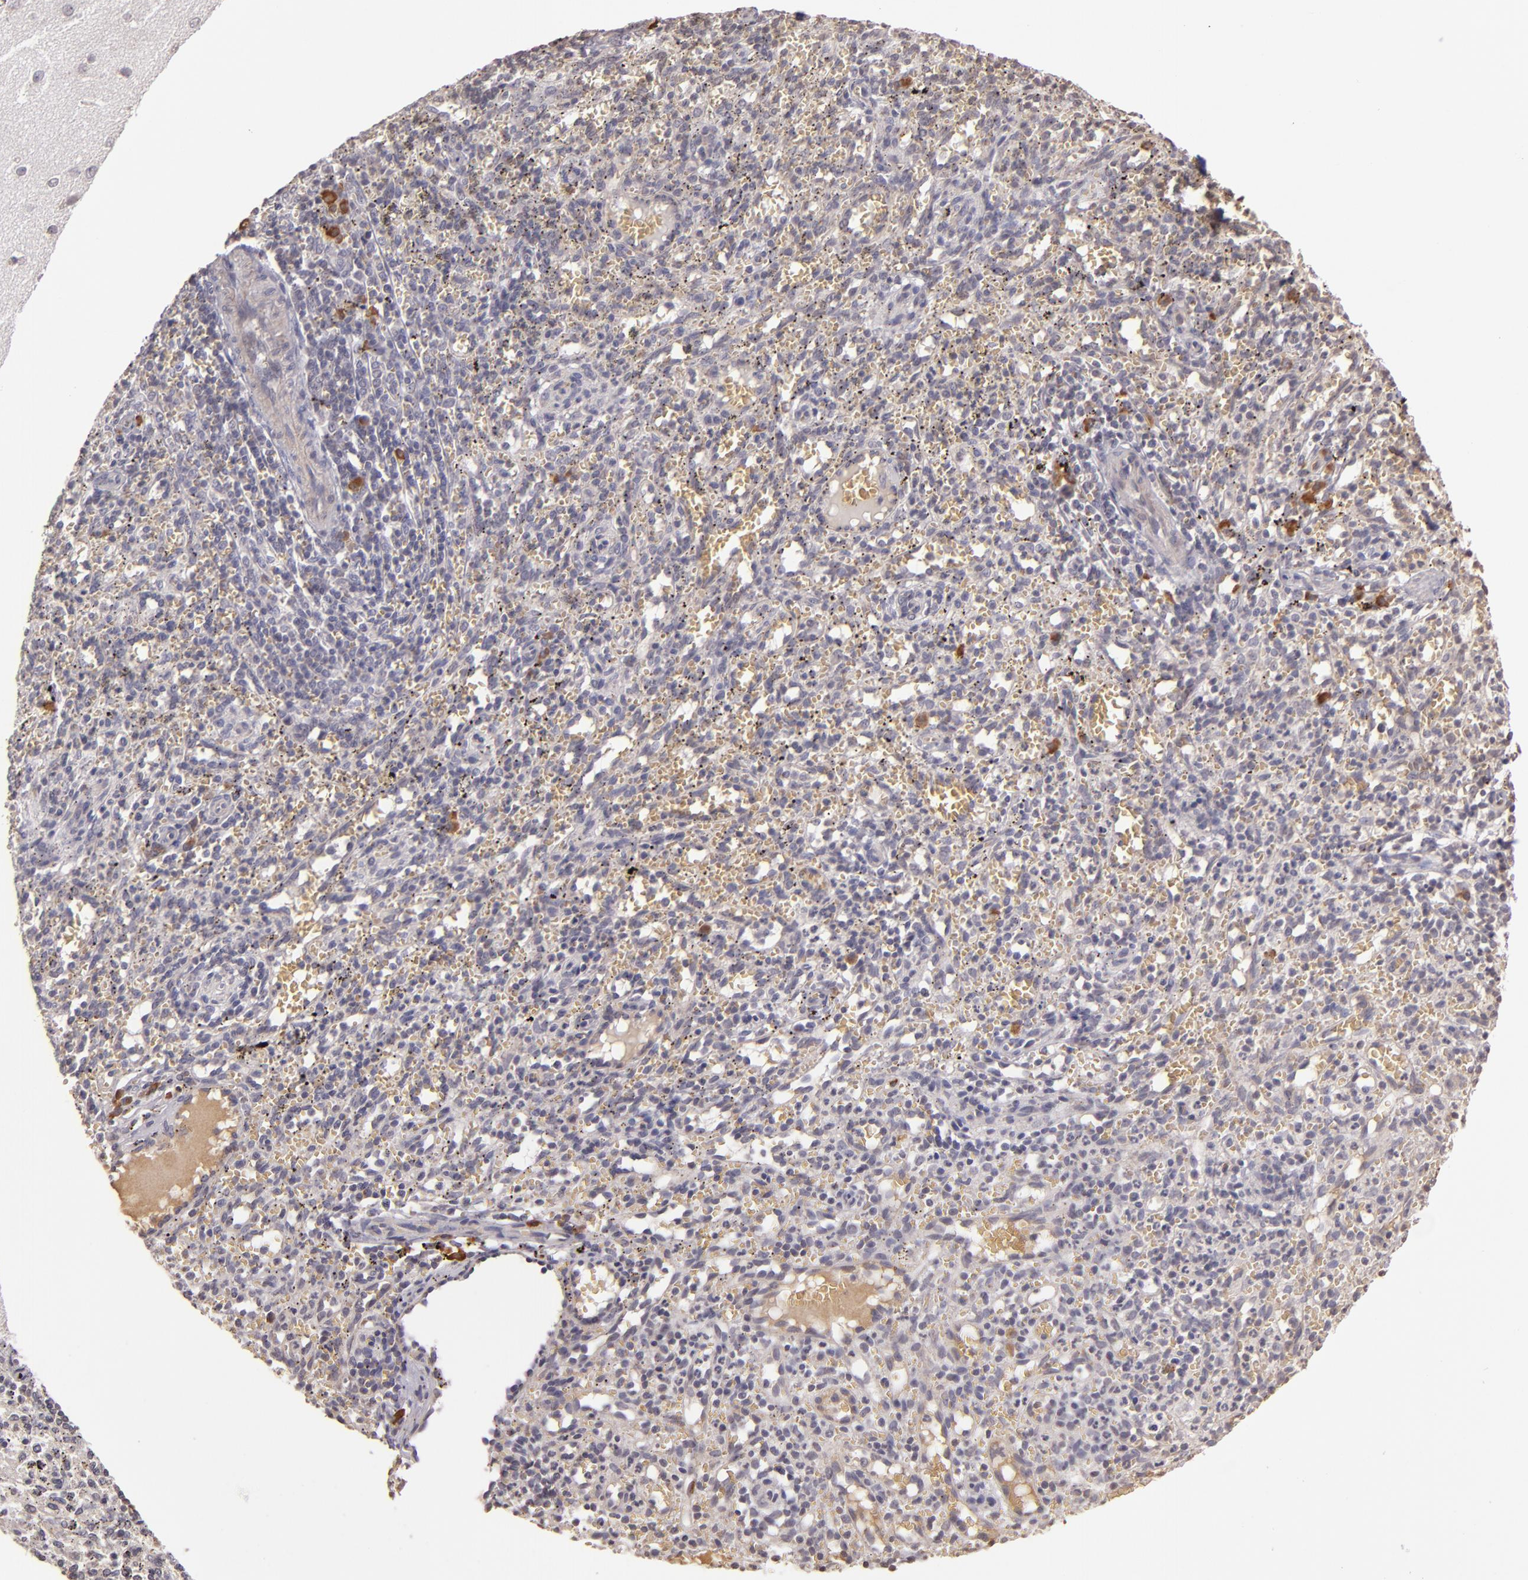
{"staining": {"intensity": "strong", "quantity": "<25%", "location": "cytoplasmic/membranous"}, "tissue": "spleen", "cell_type": "Cells in red pulp", "image_type": "normal", "snomed": [{"axis": "morphology", "description": "Normal tissue, NOS"}, {"axis": "topography", "description": "Spleen"}], "caption": "Spleen stained with a brown dye demonstrates strong cytoplasmic/membranous positive positivity in approximately <25% of cells in red pulp.", "gene": "ABL1", "patient": {"sex": "female", "age": 10}}